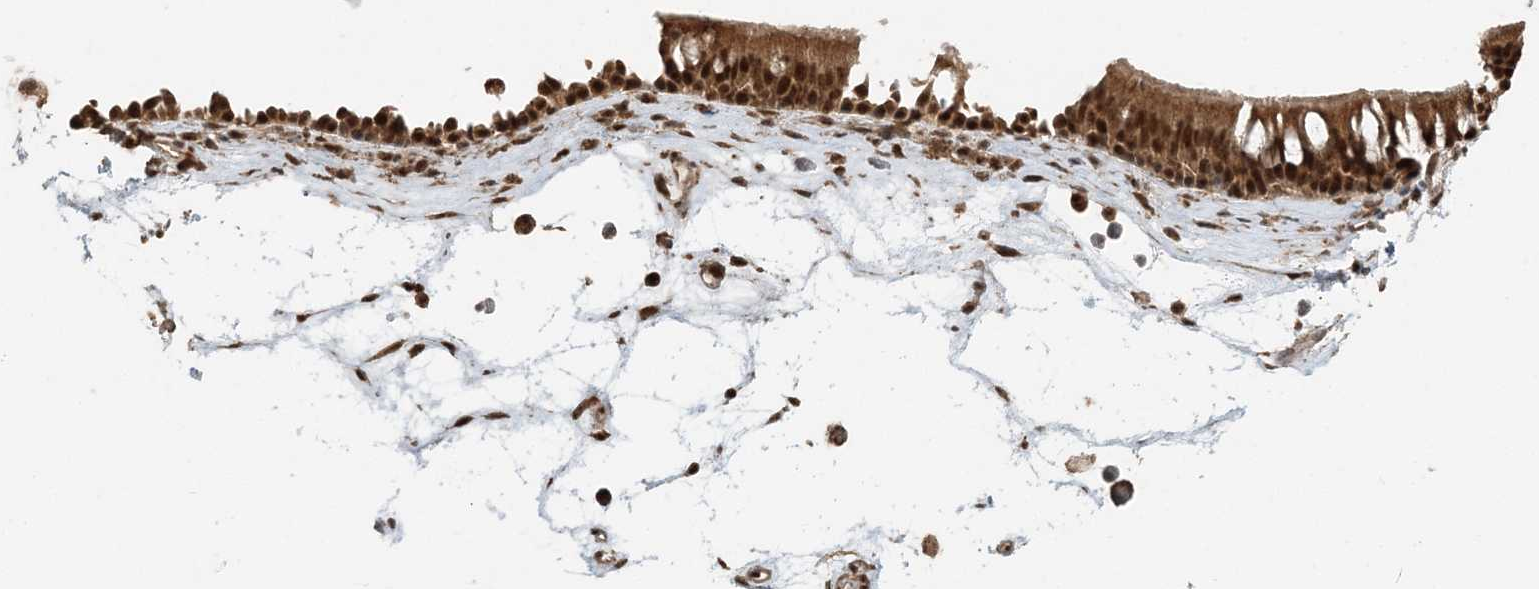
{"staining": {"intensity": "strong", "quantity": ">75%", "location": "cytoplasmic/membranous,nuclear"}, "tissue": "nasopharynx", "cell_type": "Respiratory epithelial cells", "image_type": "normal", "snomed": [{"axis": "morphology", "description": "Normal tissue, NOS"}, {"axis": "morphology", "description": "Inflammation, NOS"}, {"axis": "morphology", "description": "Malignant melanoma, Metastatic site"}, {"axis": "topography", "description": "Nasopharynx"}], "caption": "Respiratory epithelial cells reveal high levels of strong cytoplasmic/membranous,nuclear positivity in about >75% of cells in normal human nasopharynx.", "gene": "ARHGAP35", "patient": {"sex": "male", "age": 70}}